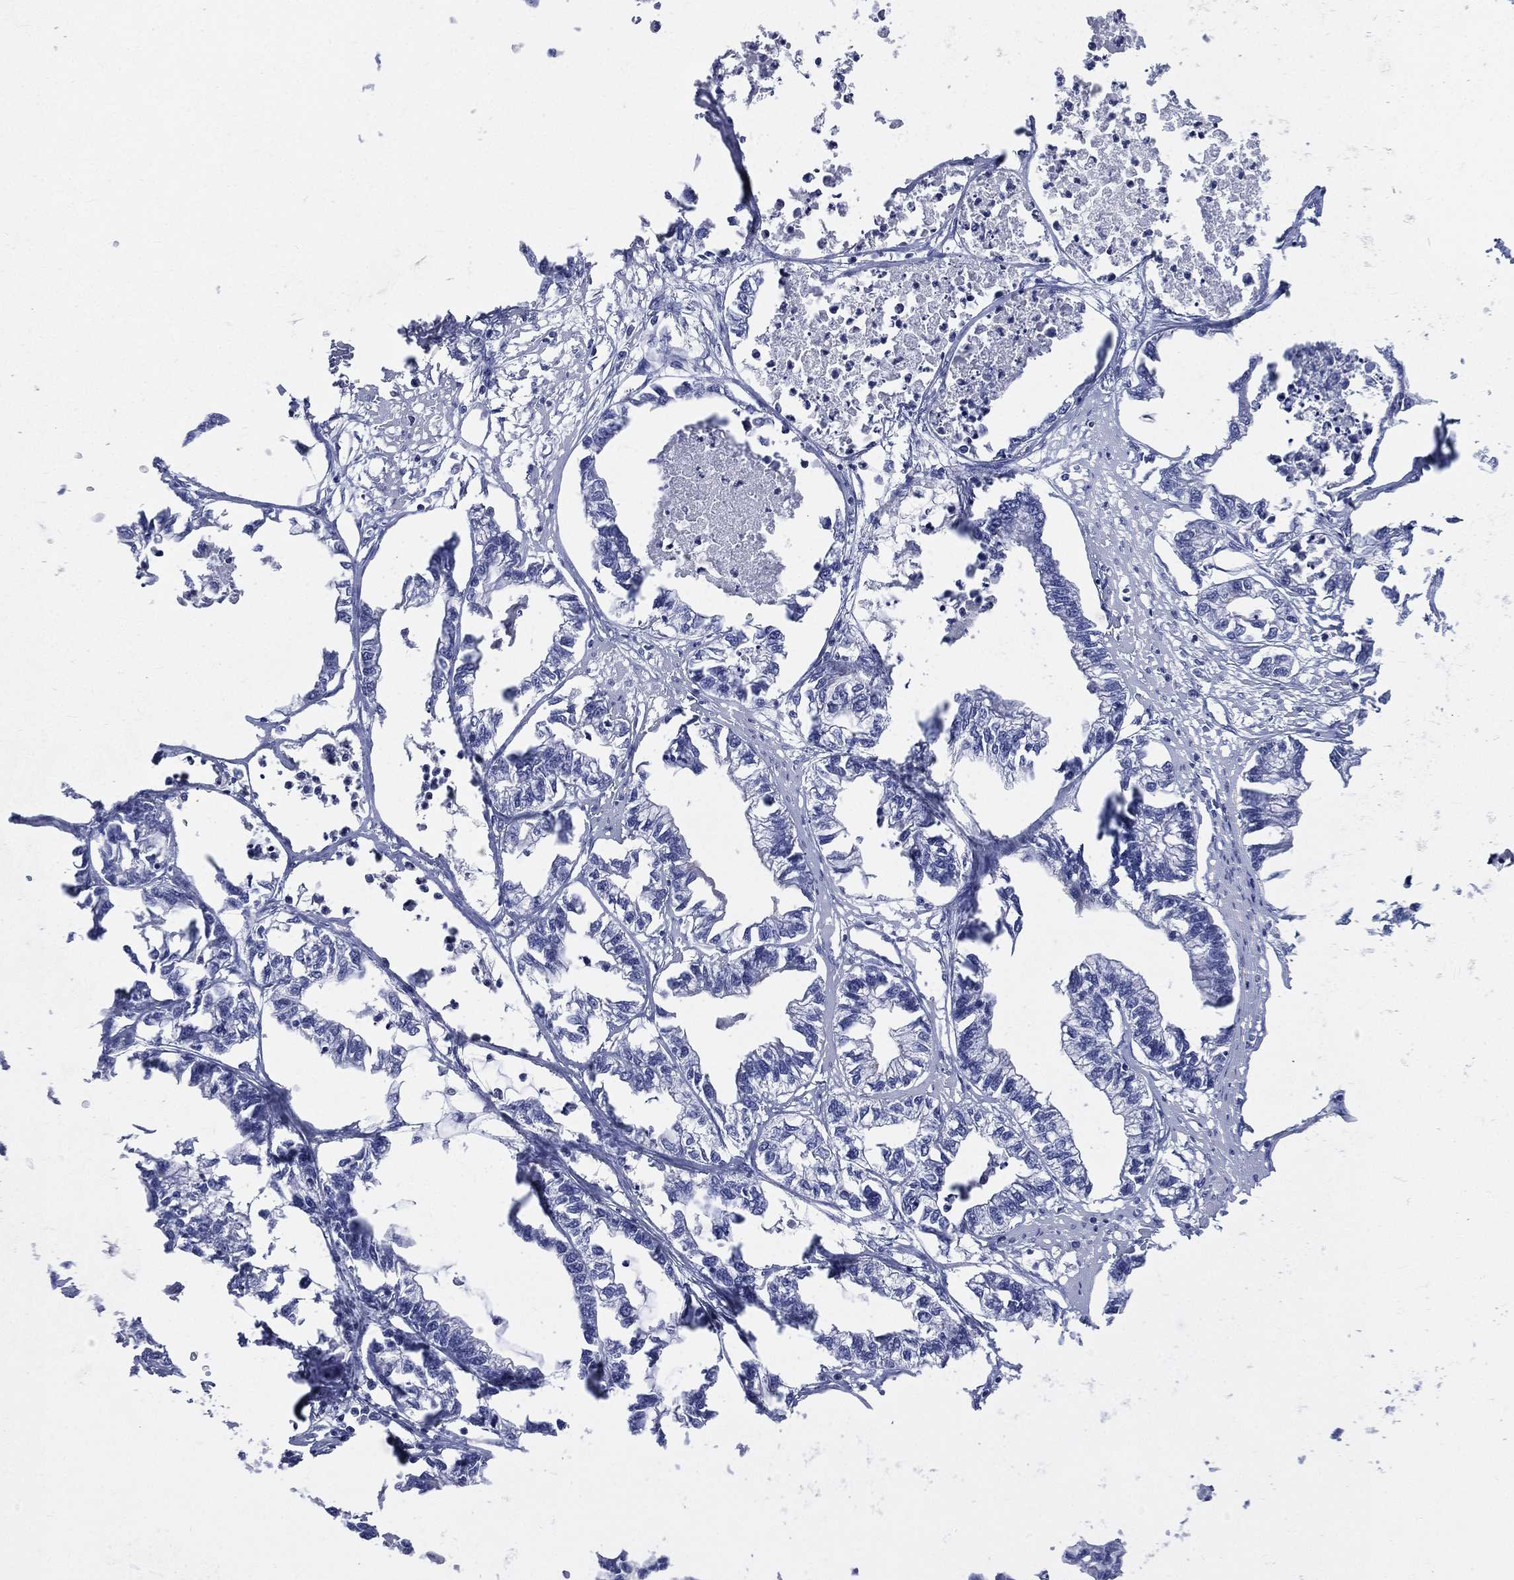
{"staining": {"intensity": "negative", "quantity": "none", "location": "none"}, "tissue": "stomach cancer", "cell_type": "Tumor cells", "image_type": "cancer", "snomed": [{"axis": "morphology", "description": "Adenocarcinoma, NOS"}, {"axis": "topography", "description": "Stomach"}], "caption": "This histopathology image is of adenocarcinoma (stomach) stained with immunohistochemistry to label a protein in brown with the nuclei are counter-stained blue. There is no expression in tumor cells.", "gene": "AKAP3", "patient": {"sex": "male", "age": 83}}